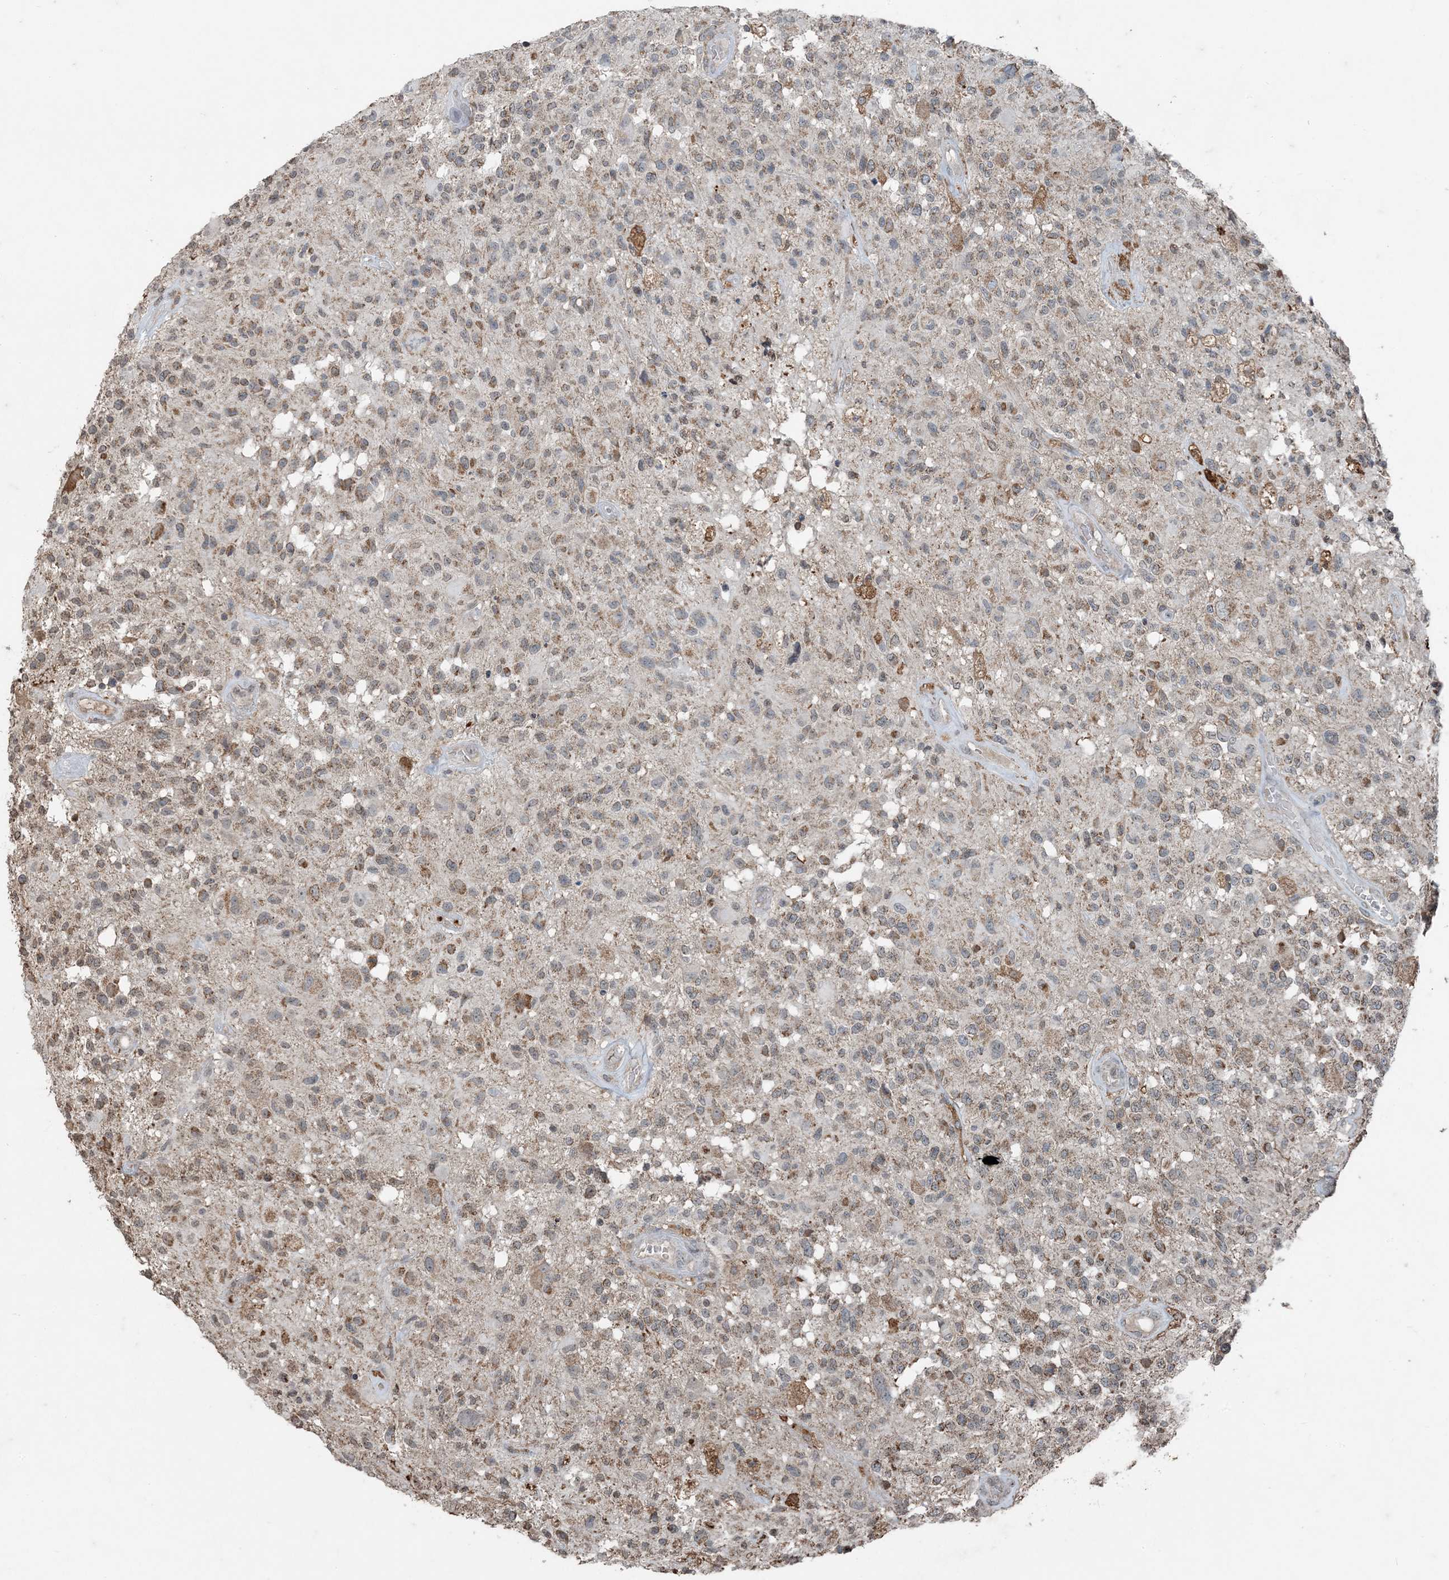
{"staining": {"intensity": "moderate", "quantity": "25%-75%", "location": "cytoplasmic/membranous"}, "tissue": "glioma", "cell_type": "Tumor cells", "image_type": "cancer", "snomed": [{"axis": "morphology", "description": "Glioma, malignant, High grade"}, {"axis": "morphology", "description": "Glioblastoma, NOS"}, {"axis": "topography", "description": "Brain"}], "caption": "High-magnification brightfield microscopy of glioma stained with DAB (3,3'-diaminobenzidine) (brown) and counterstained with hematoxylin (blue). tumor cells exhibit moderate cytoplasmic/membranous expression is appreciated in about25%-75% of cells.", "gene": "GNL1", "patient": {"sex": "male", "age": 60}}